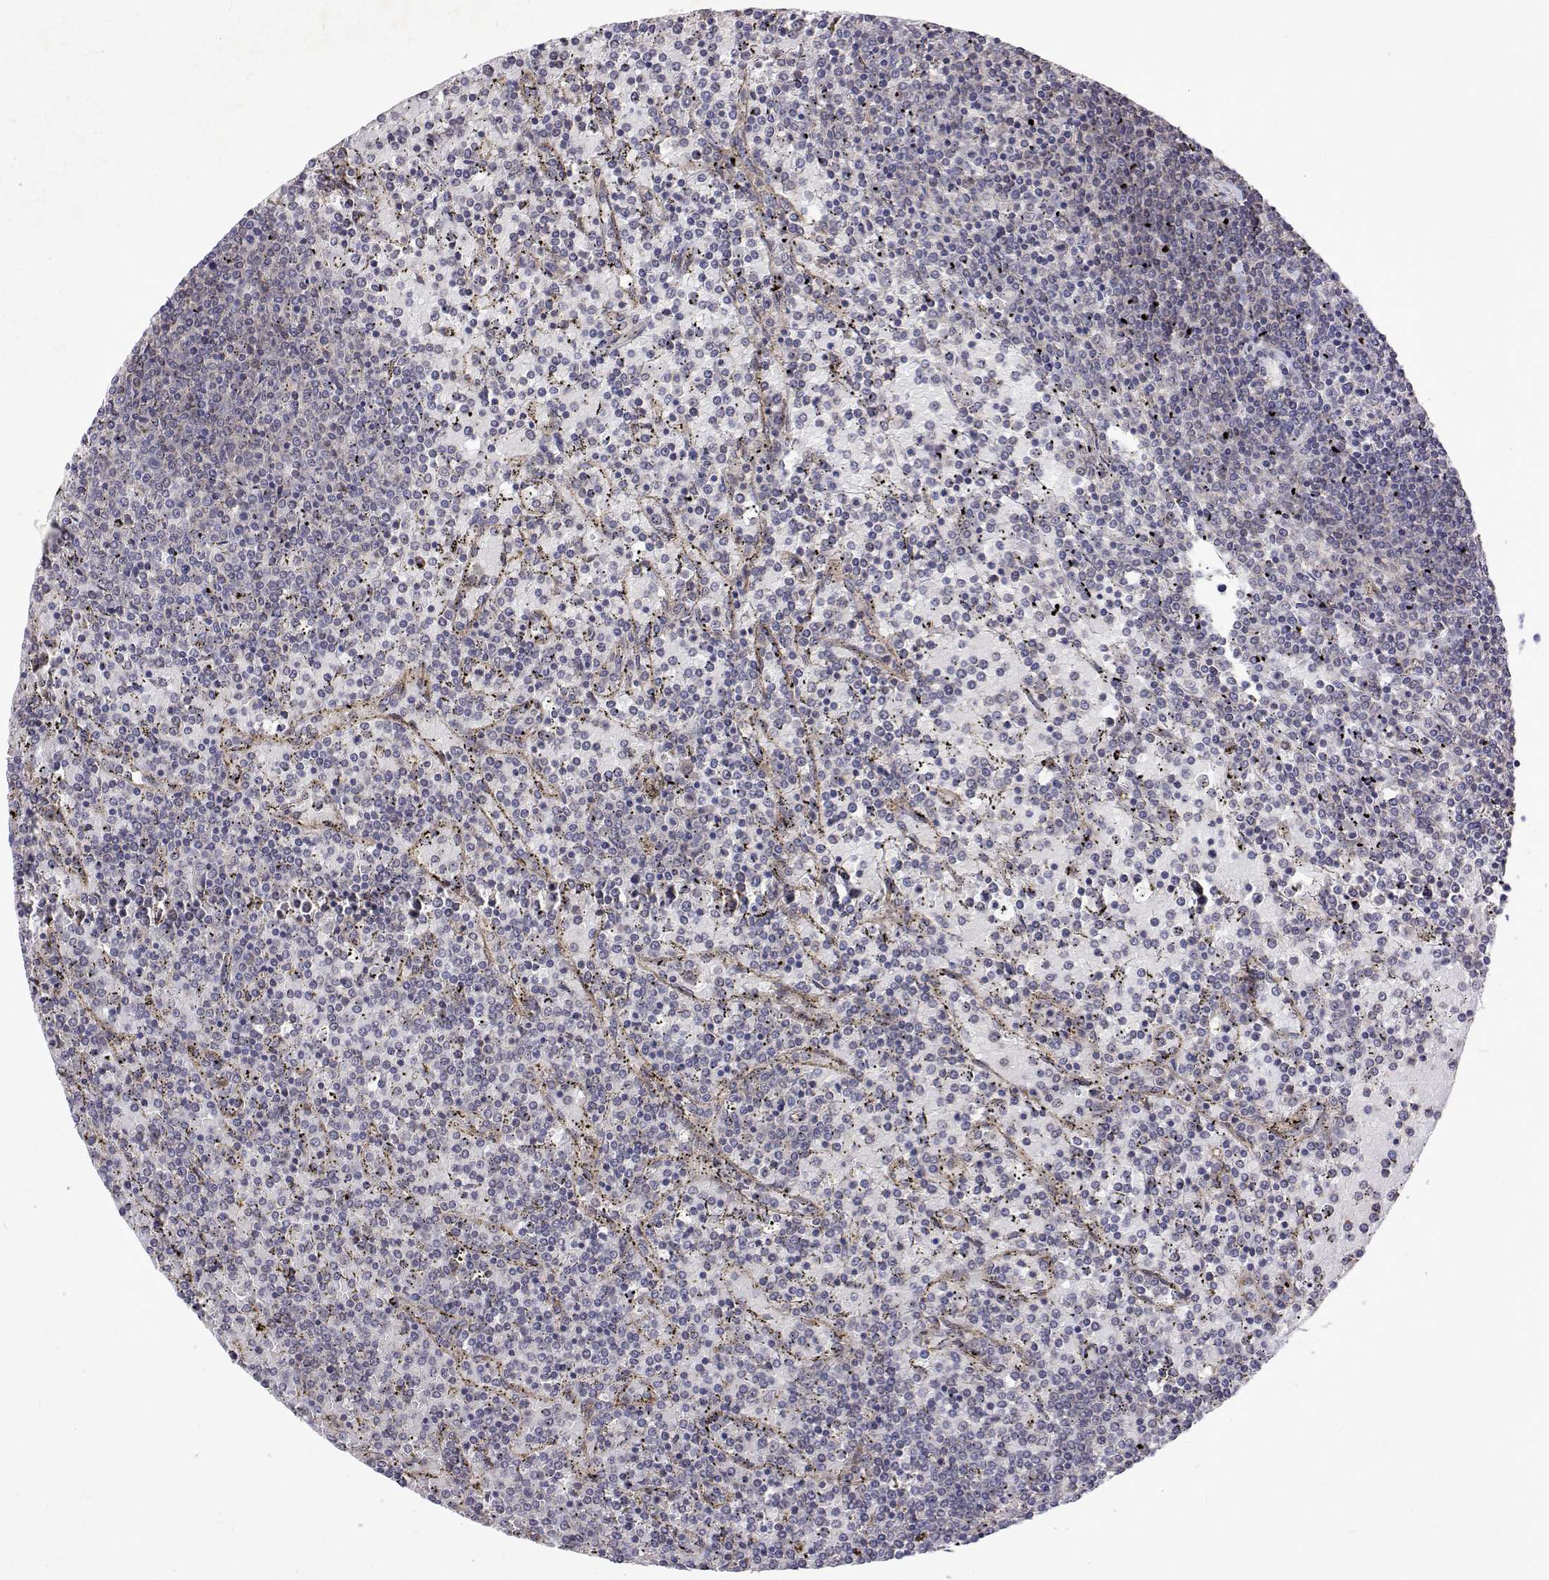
{"staining": {"intensity": "negative", "quantity": "none", "location": "none"}, "tissue": "lymphoma", "cell_type": "Tumor cells", "image_type": "cancer", "snomed": [{"axis": "morphology", "description": "Malignant lymphoma, non-Hodgkin's type, Low grade"}, {"axis": "topography", "description": "Spleen"}], "caption": "Tumor cells show no significant expression in lymphoma.", "gene": "ALKBH8", "patient": {"sex": "female", "age": 77}}